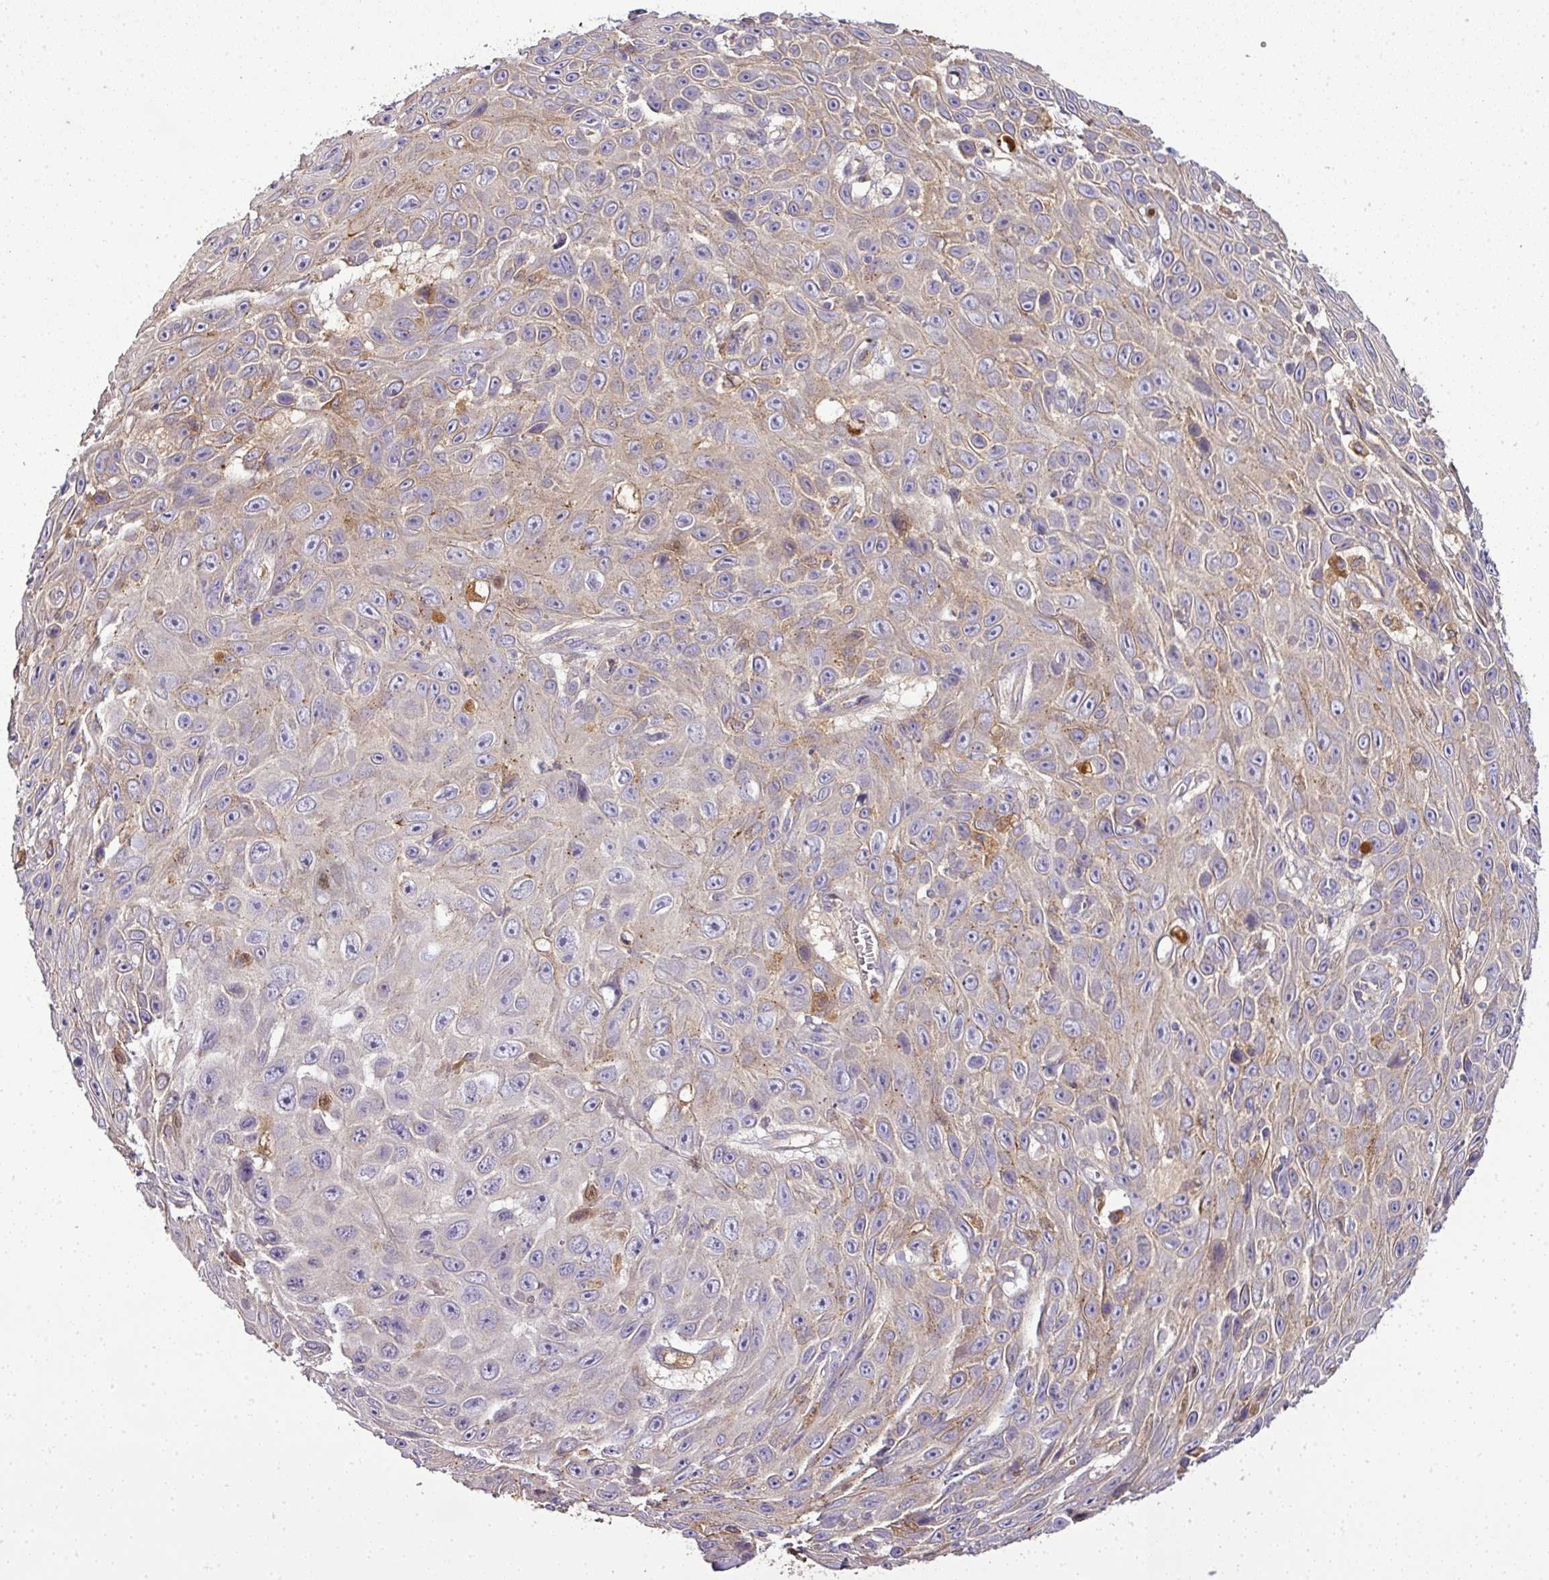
{"staining": {"intensity": "moderate", "quantity": "<25%", "location": "cytoplasmic/membranous"}, "tissue": "skin cancer", "cell_type": "Tumor cells", "image_type": "cancer", "snomed": [{"axis": "morphology", "description": "Squamous cell carcinoma, NOS"}, {"axis": "topography", "description": "Skin"}], "caption": "Immunohistochemical staining of skin squamous cell carcinoma displays low levels of moderate cytoplasmic/membranous protein expression in approximately <25% of tumor cells.", "gene": "CAB39L", "patient": {"sex": "male", "age": 82}}